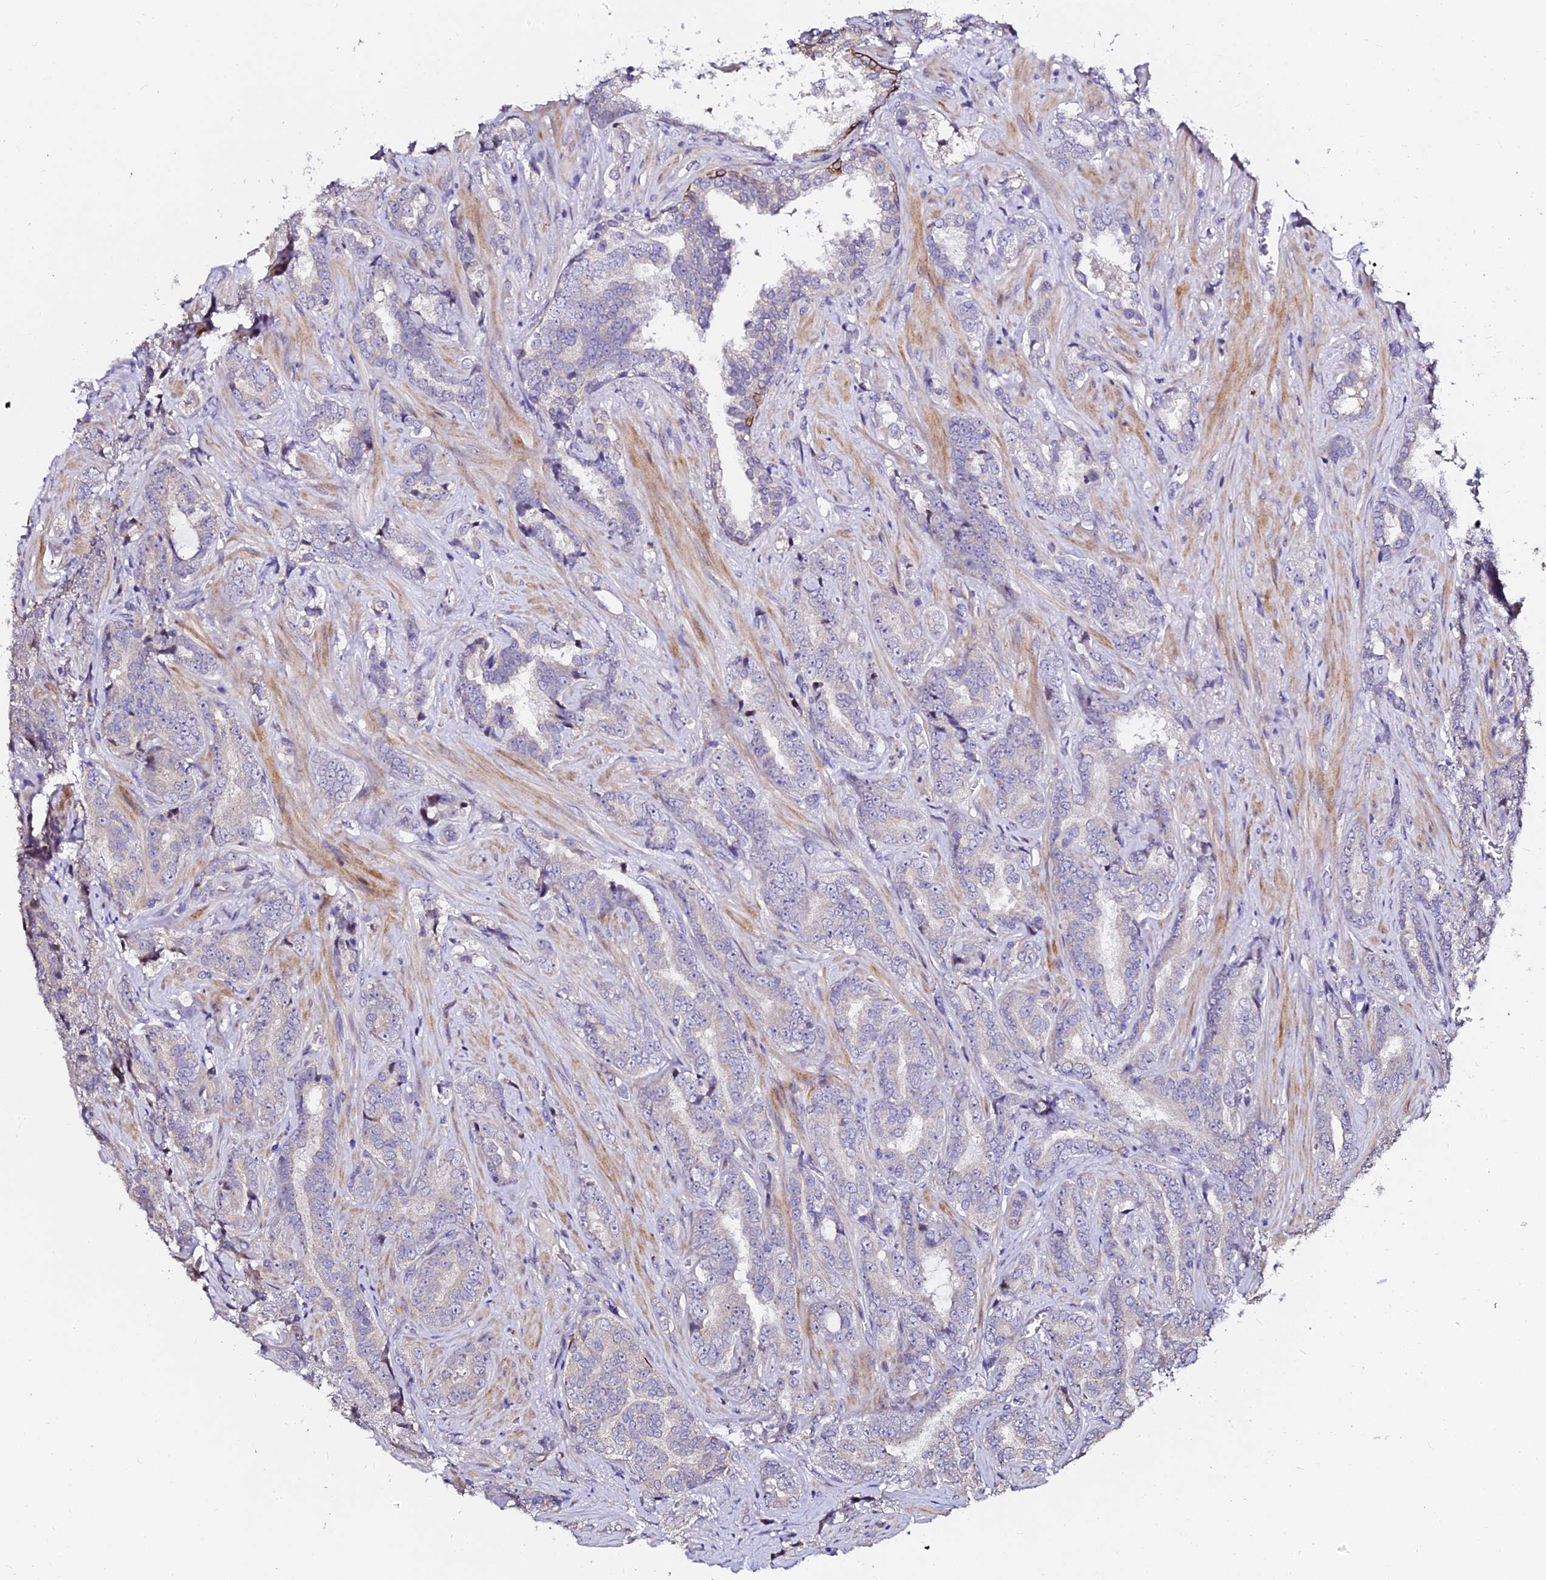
{"staining": {"intensity": "negative", "quantity": "none", "location": "none"}, "tissue": "prostate cancer", "cell_type": "Tumor cells", "image_type": "cancer", "snomed": [{"axis": "morphology", "description": "Adenocarcinoma, High grade"}, {"axis": "topography", "description": "Prostate and seminal vesicle, NOS"}], "caption": "The micrograph demonstrates no significant staining in tumor cells of prostate cancer. (Immunohistochemistry (ihc), brightfield microscopy, high magnification).", "gene": "GPN3", "patient": {"sex": "male", "age": 67}}